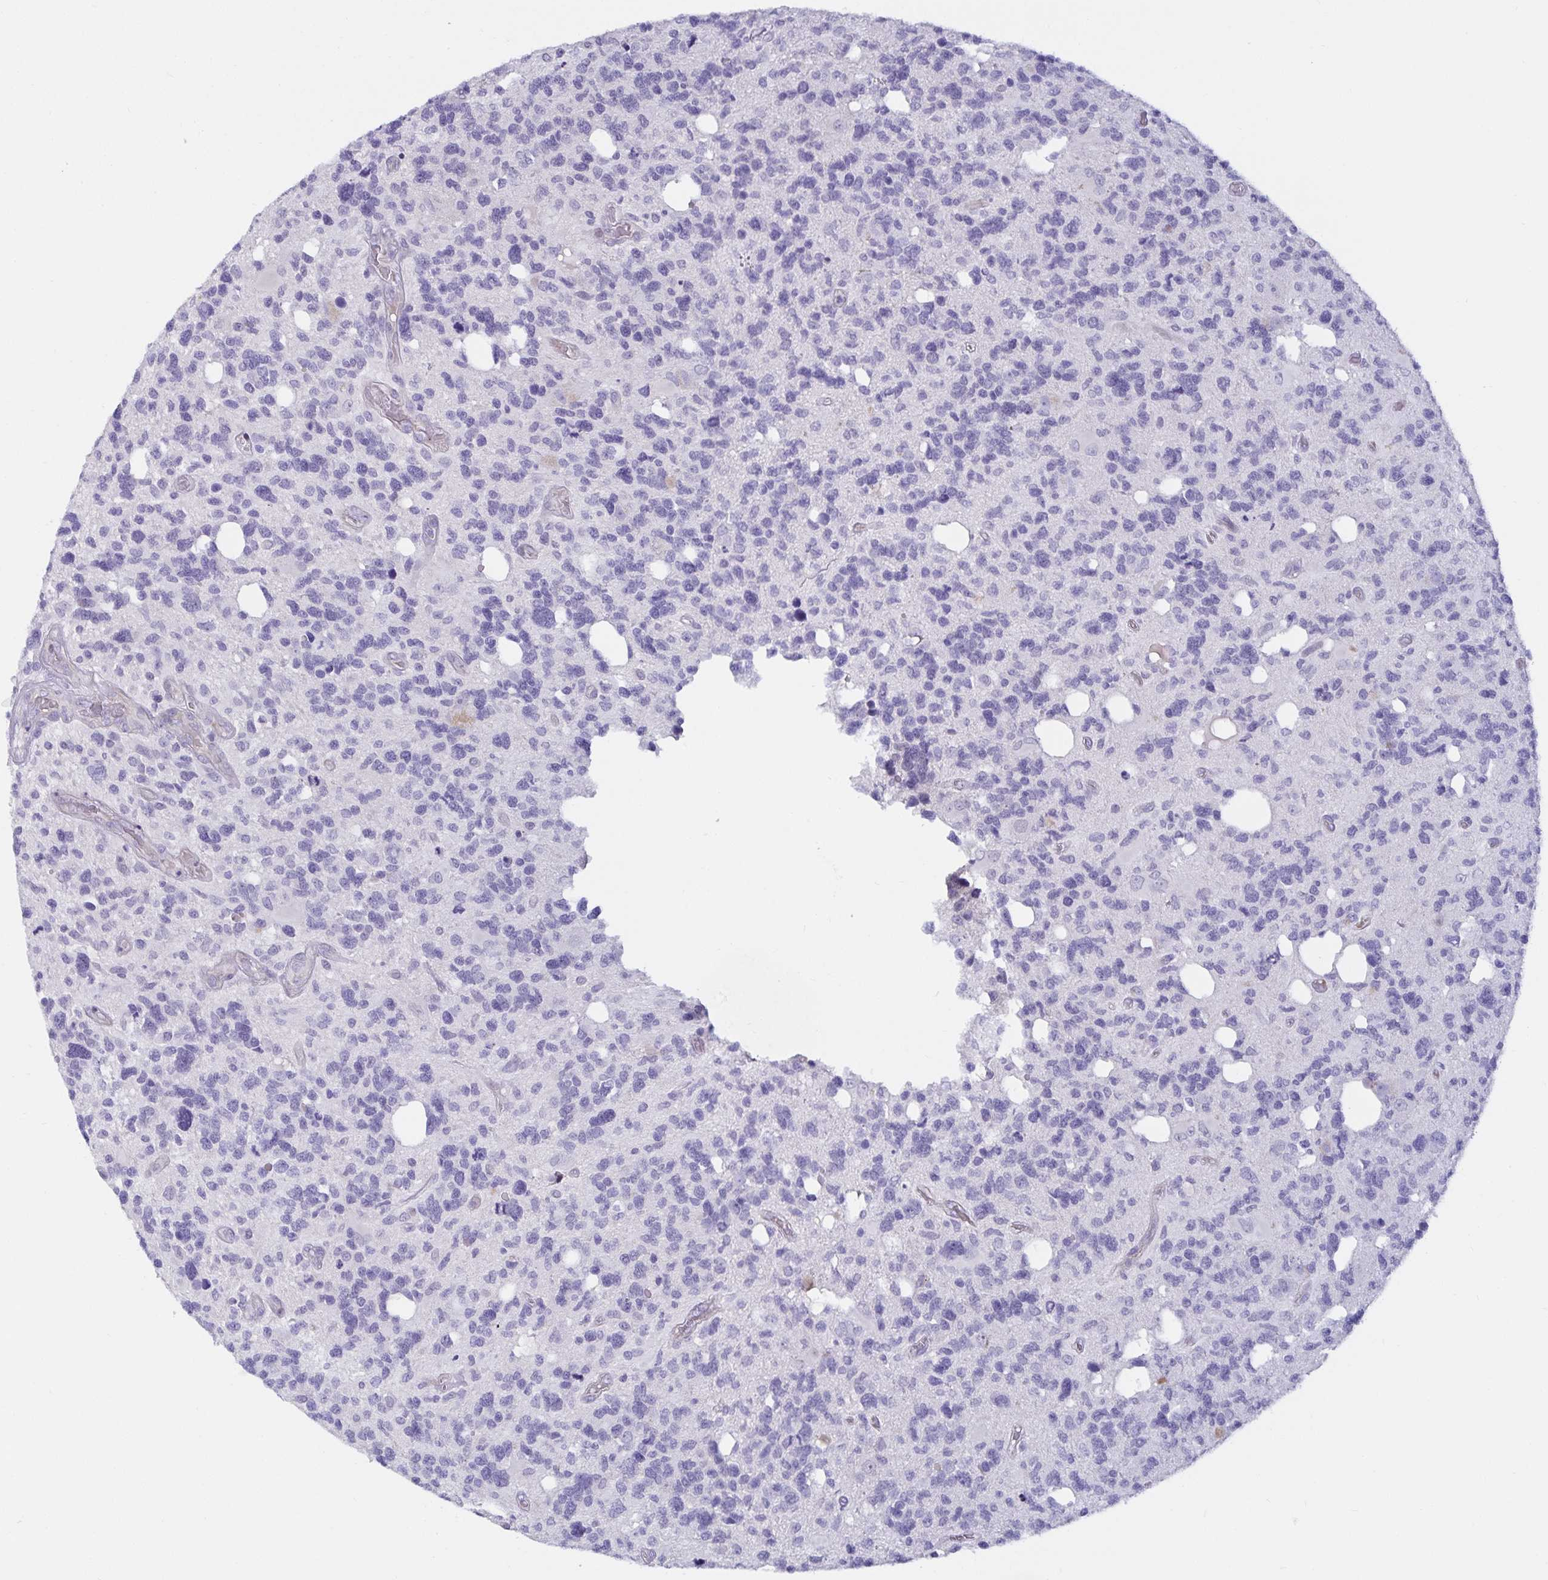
{"staining": {"intensity": "negative", "quantity": "none", "location": "none"}, "tissue": "glioma", "cell_type": "Tumor cells", "image_type": "cancer", "snomed": [{"axis": "morphology", "description": "Glioma, malignant, High grade"}, {"axis": "topography", "description": "Brain"}], "caption": "Tumor cells show no significant protein positivity in high-grade glioma (malignant).", "gene": "SPAG4", "patient": {"sex": "male", "age": 49}}